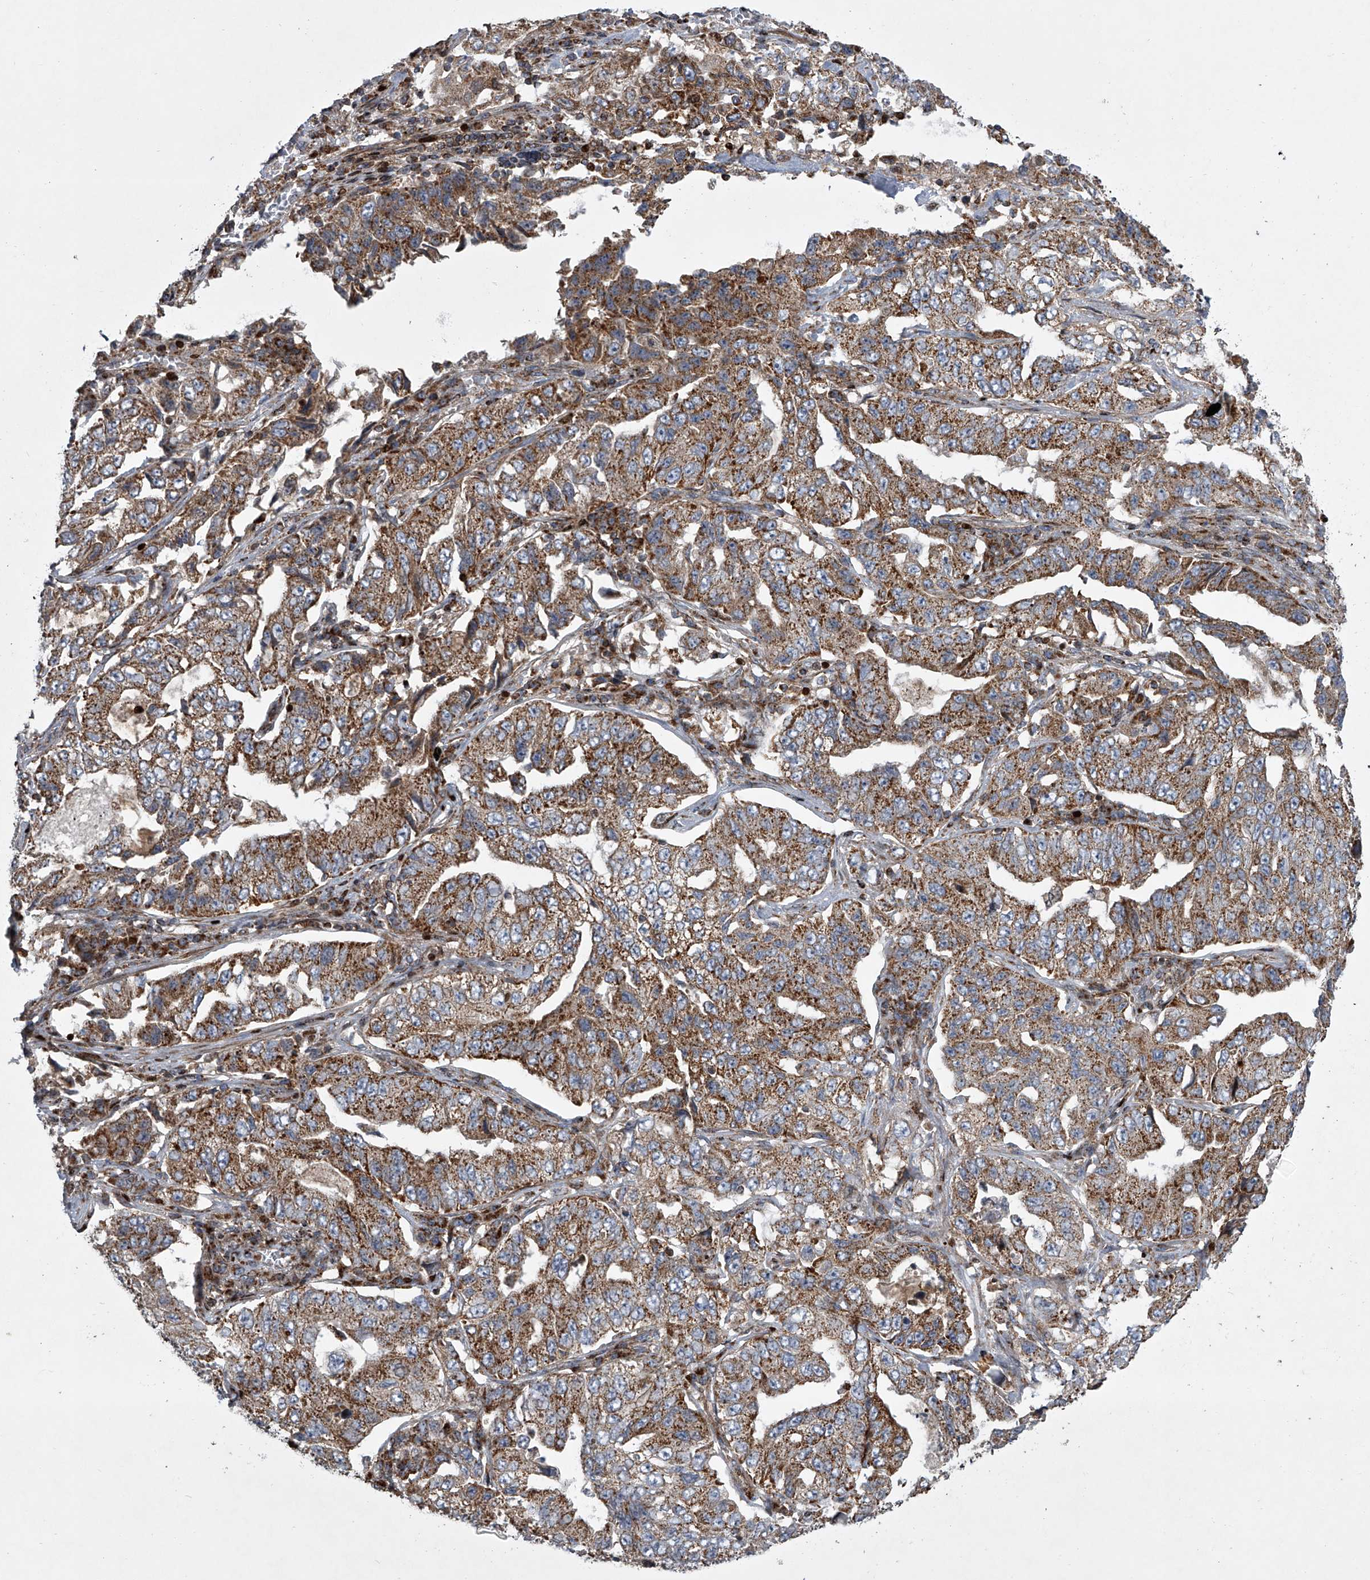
{"staining": {"intensity": "moderate", "quantity": ">75%", "location": "cytoplasmic/membranous"}, "tissue": "lung cancer", "cell_type": "Tumor cells", "image_type": "cancer", "snomed": [{"axis": "morphology", "description": "Adenocarcinoma, NOS"}, {"axis": "topography", "description": "Lung"}], "caption": "High-magnification brightfield microscopy of lung adenocarcinoma stained with DAB (brown) and counterstained with hematoxylin (blue). tumor cells exhibit moderate cytoplasmic/membranous expression is seen in about>75% of cells. The staining was performed using DAB to visualize the protein expression in brown, while the nuclei were stained in blue with hematoxylin (Magnification: 20x).", "gene": "STRADA", "patient": {"sex": "female", "age": 51}}